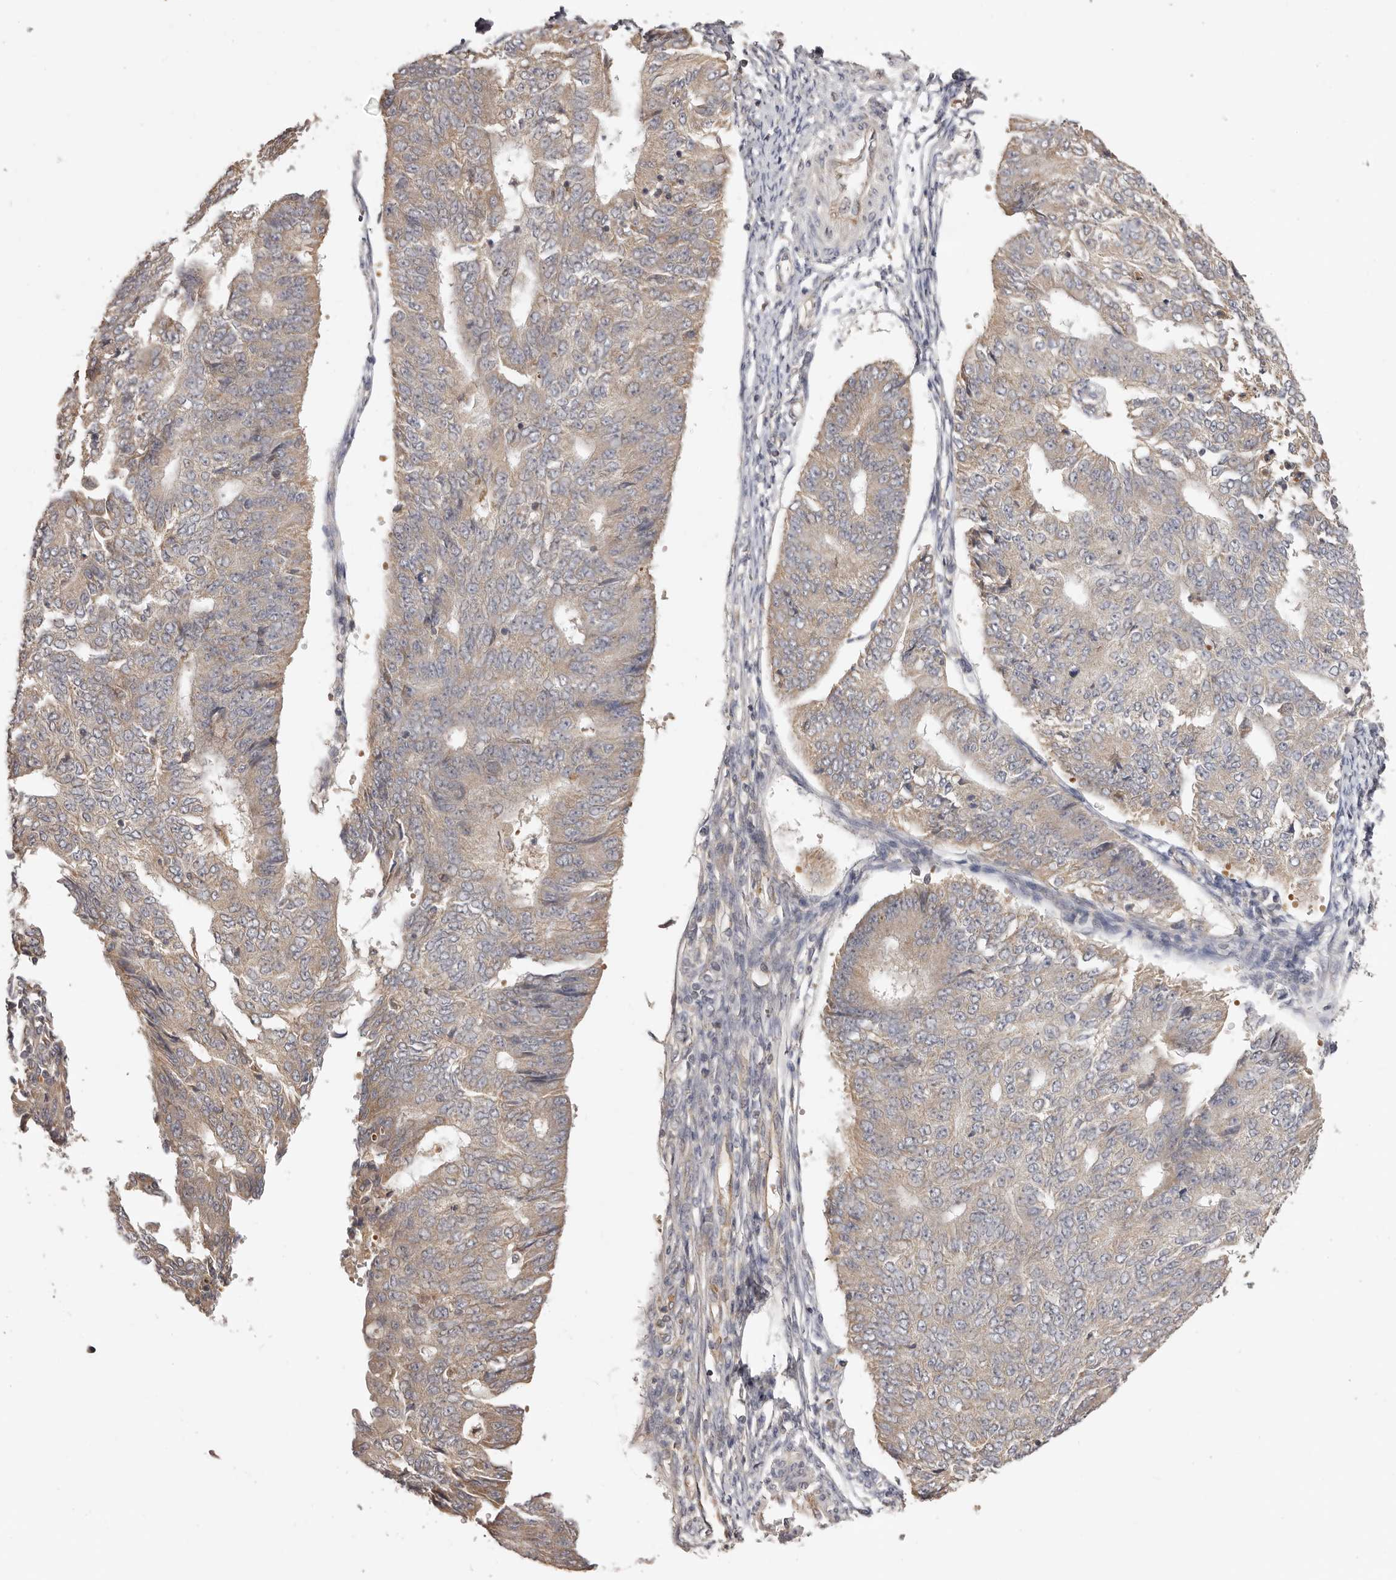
{"staining": {"intensity": "weak", "quantity": "25%-75%", "location": "cytoplasmic/membranous"}, "tissue": "endometrial cancer", "cell_type": "Tumor cells", "image_type": "cancer", "snomed": [{"axis": "morphology", "description": "Adenocarcinoma, NOS"}, {"axis": "topography", "description": "Endometrium"}], "caption": "Tumor cells display low levels of weak cytoplasmic/membranous positivity in about 25%-75% of cells in adenocarcinoma (endometrial). The staining is performed using DAB (3,3'-diaminobenzidine) brown chromogen to label protein expression. The nuclei are counter-stained blue using hematoxylin.", "gene": "UBR2", "patient": {"sex": "female", "age": 32}}